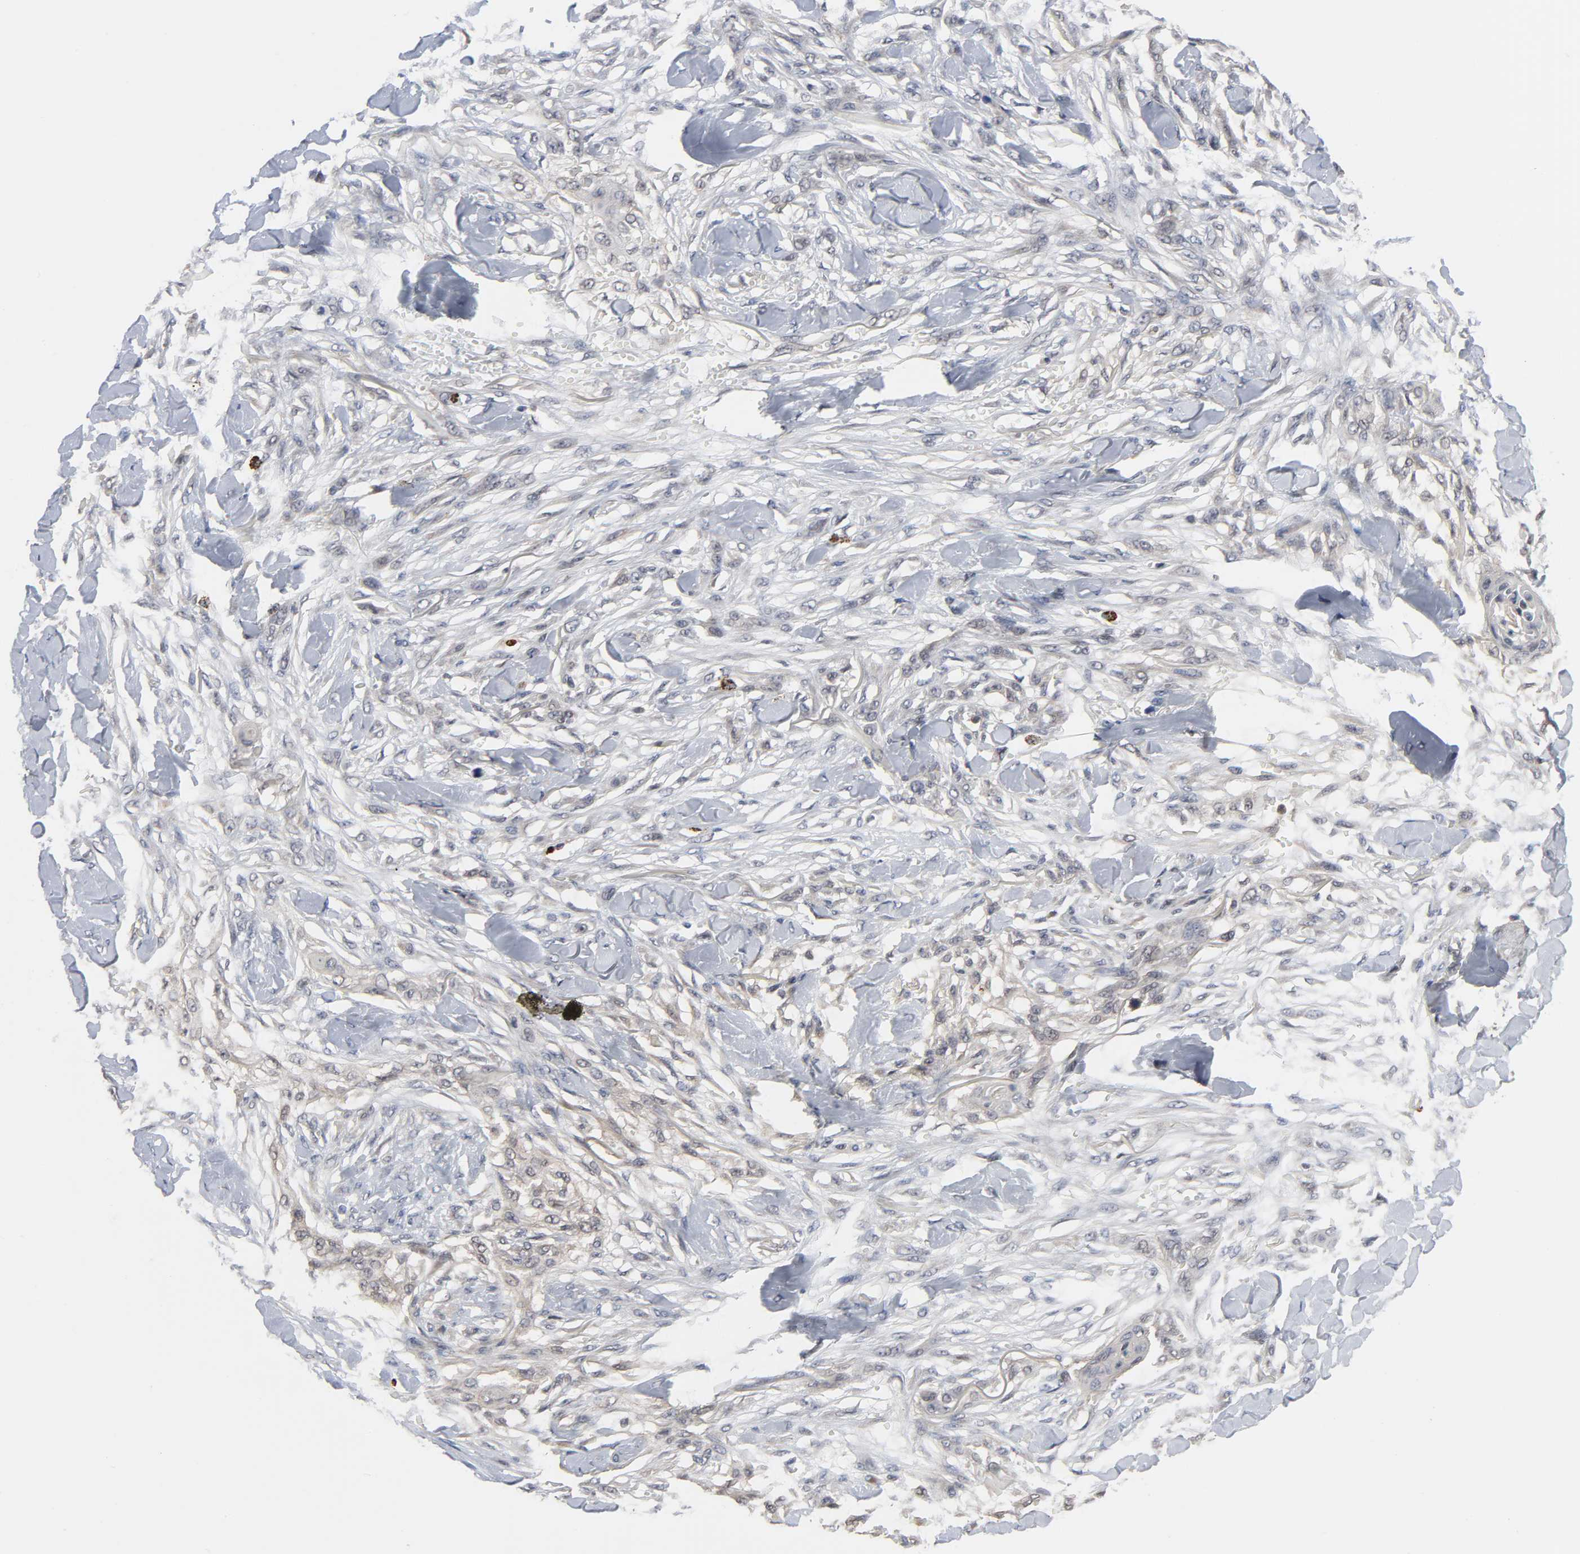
{"staining": {"intensity": "weak", "quantity": ">75%", "location": "cytoplasmic/membranous"}, "tissue": "skin cancer", "cell_type": "Tumor cells", "image_type": "cancer", "snomed": [{"axis": "morphology", "description": "Normal tissue, NOS"}, {"axis": "morphology", "description": "Squamous cell carcinoma, NOS"}, {"axis": "topography", "description": "Skin"}], "caption": "The micrograph shows immunohistochemical staining of skin cancer (squamous cell carcinoma). There is weak cytoplasmic/membranous positivity is present in about >75% of tumor cells.", "gene": "CCDC175", "patient": {"sex": "female", "age": 59}}